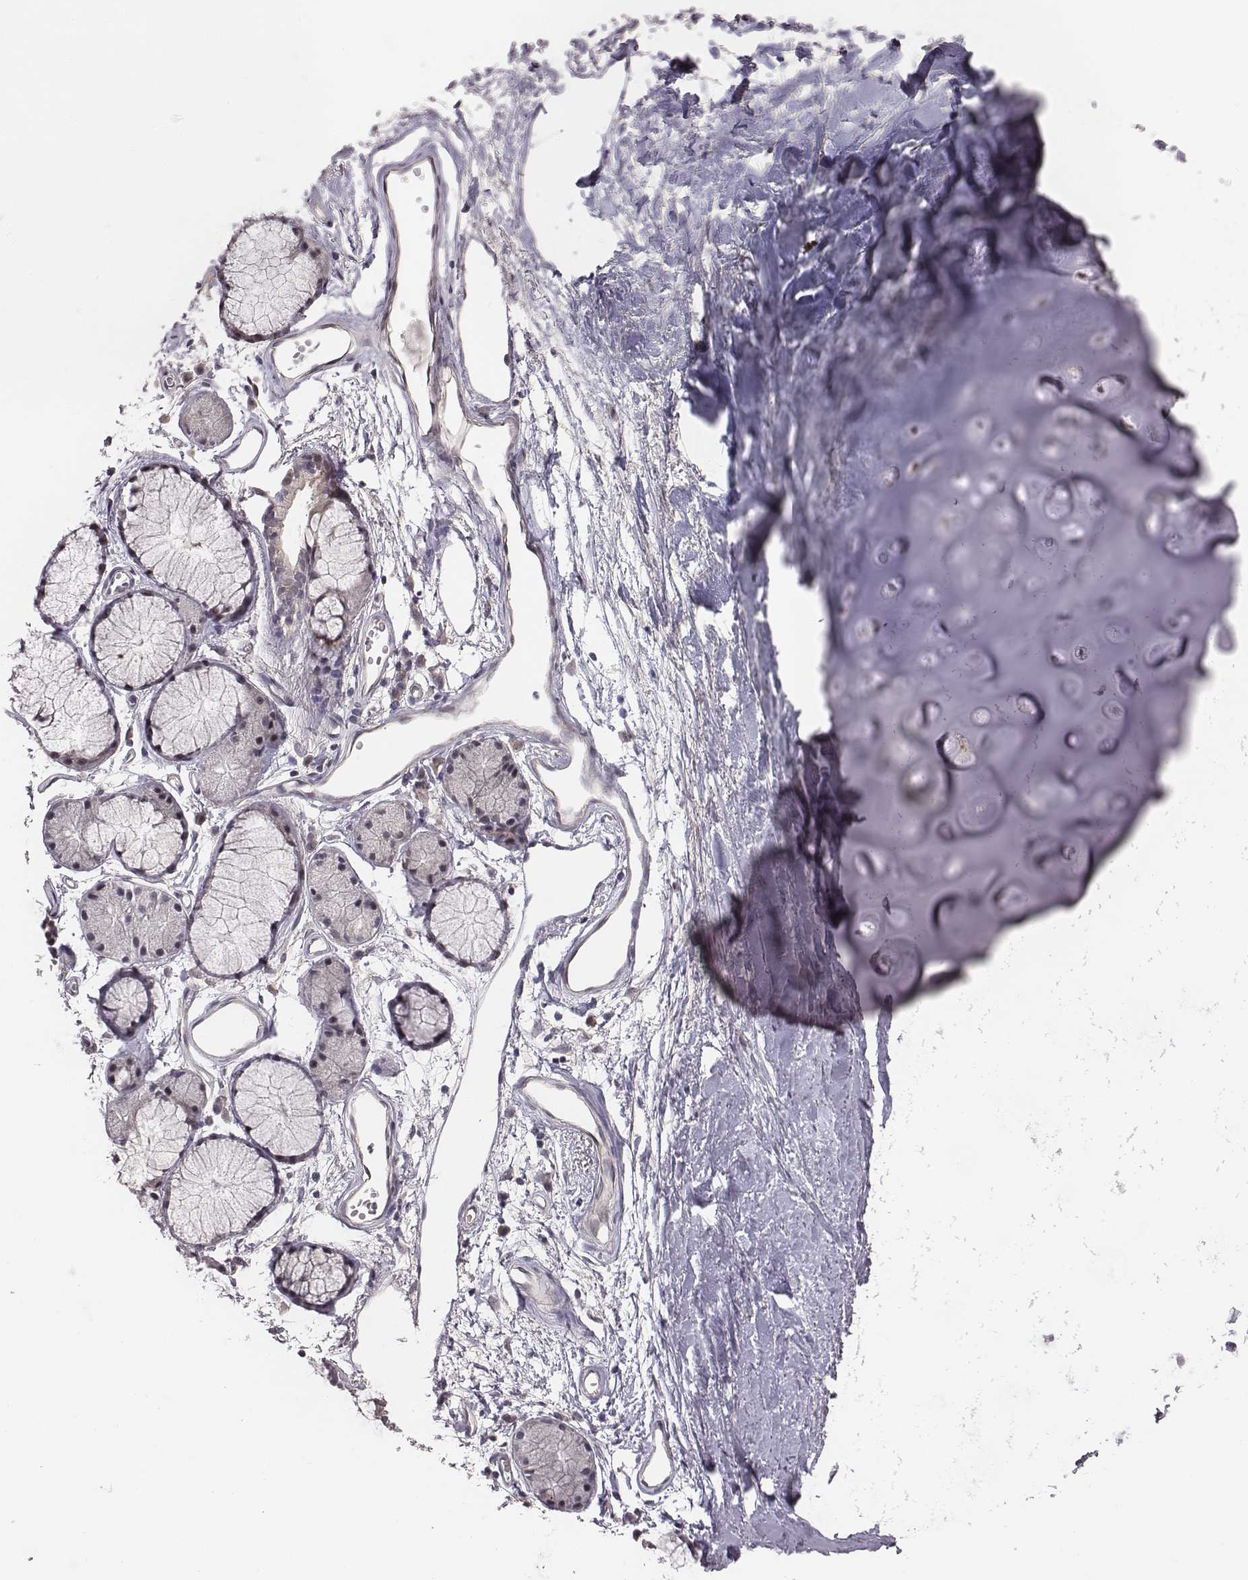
{"staining": {"intensity": "negative", "quantity": "none", "location": "none"}, "tissue": "soft tissue", "cell_type": "Chondrocytes", "image_type": "normal", "snomed": [{"axis": "morphology", "description": "Normal tissue, NOS"}, {"axis": "topography", "description": "Cartilage tissue"}, {"axis": "topography", "description": "Bronchus"}], "caption": "High power microscopy image of an immunohistochemistry image of benign soft tissue, revealing no significant positivity in chondrocytes.", "gene": "SMURF2", "patient": {"sex": "female", "age": 79}}